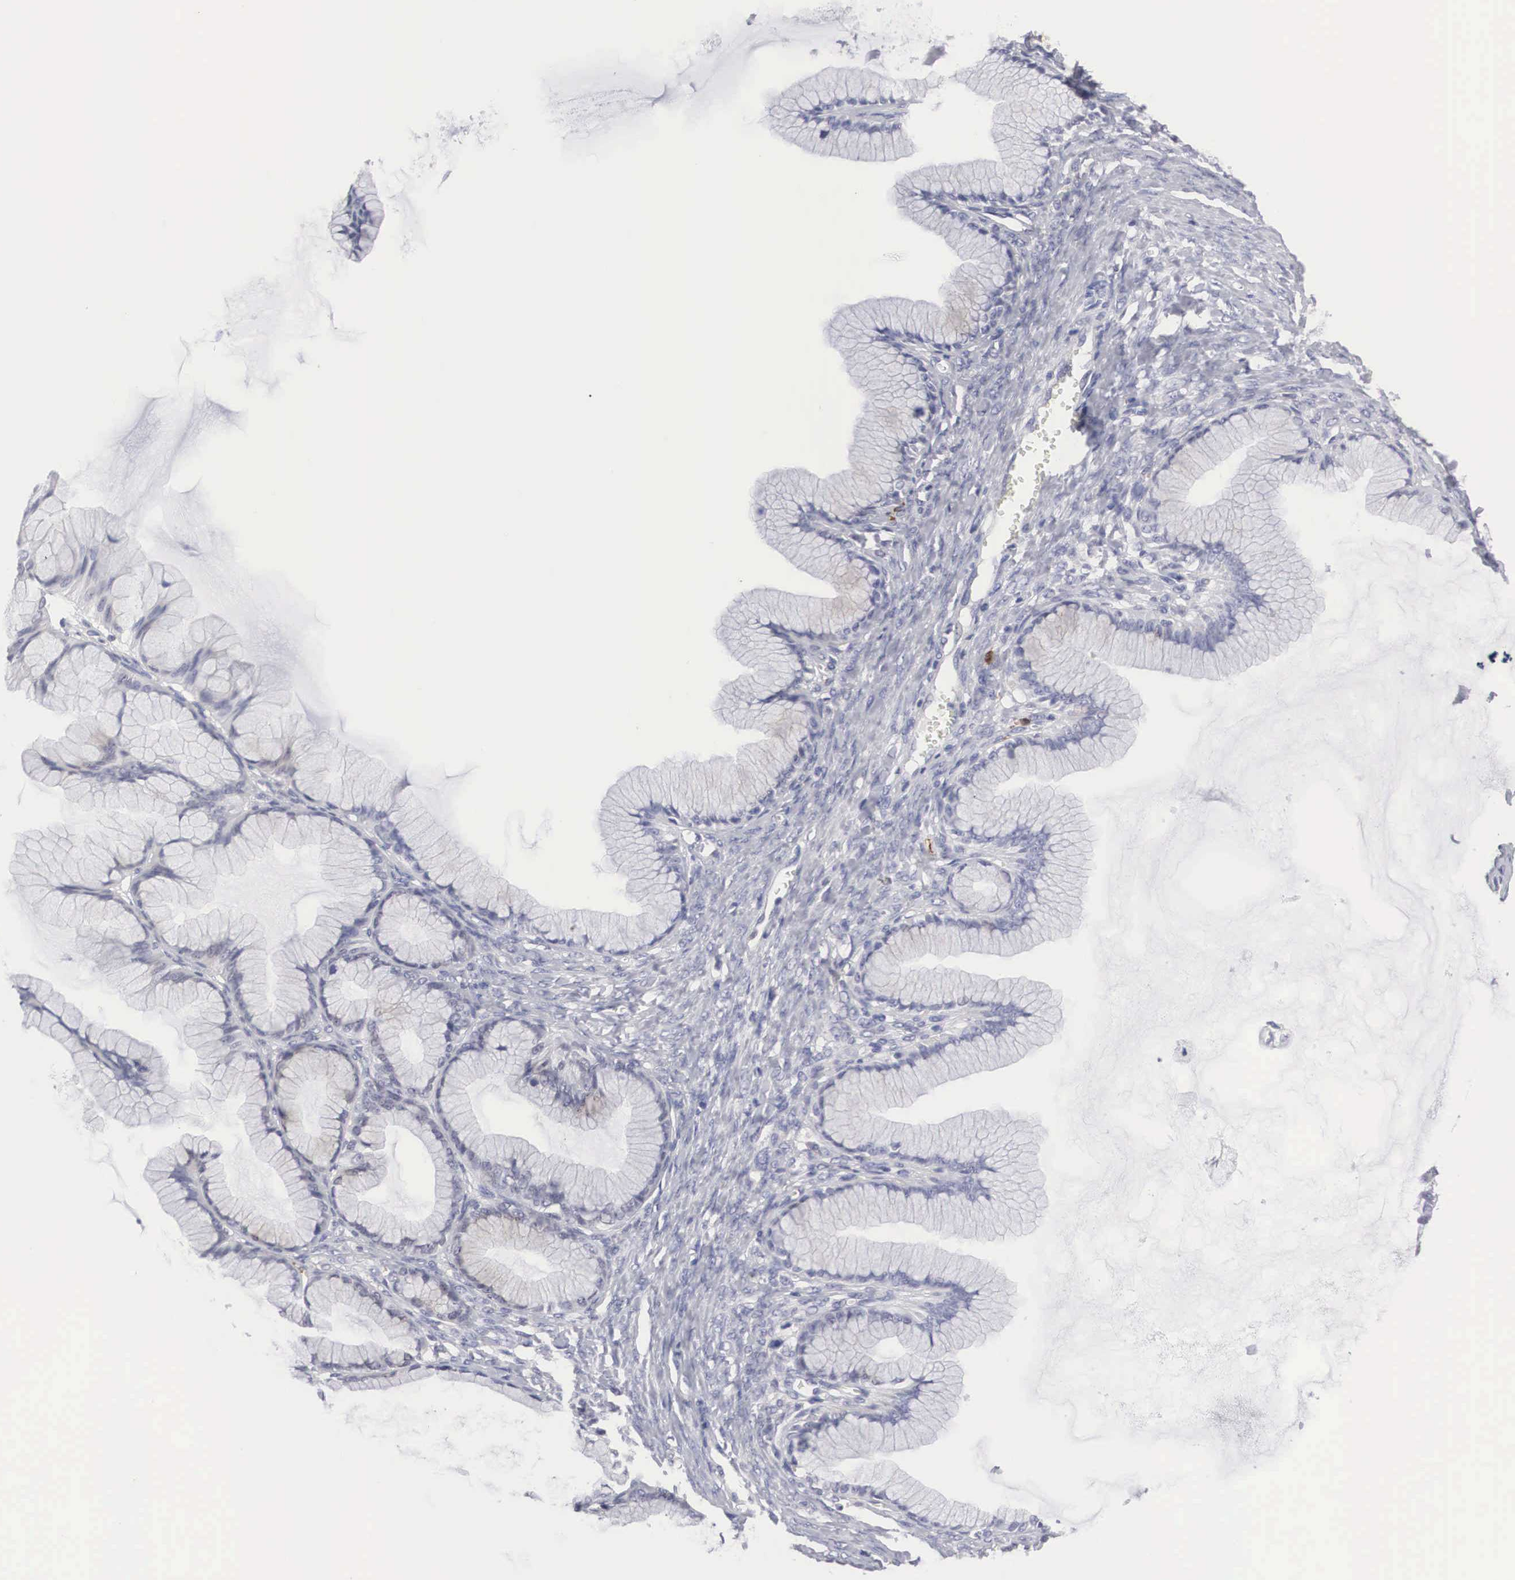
{"staining": {"intensity": "negative", "quantity": "none", "location": "none"}, "tissue": "ovarian cancer", "cell_type": "Tumor cells", "image_type": "cancer", "snomed": [{"axis": "morphology", "description": "Cystadenocarcinoma, mucinous, NOS"}, {"axis": "topography", "description": "Ovary"}], "caption": "Immunohistochemical staining of ovarian mucinous cystadenocarcinoma reveals no significant positivity in tumor cells. (Brightfield microscopy of DAB immunohistochemistry at high magnification).", "gene": "HMOX1", "patient": {"sex": "female", "age": 41}}